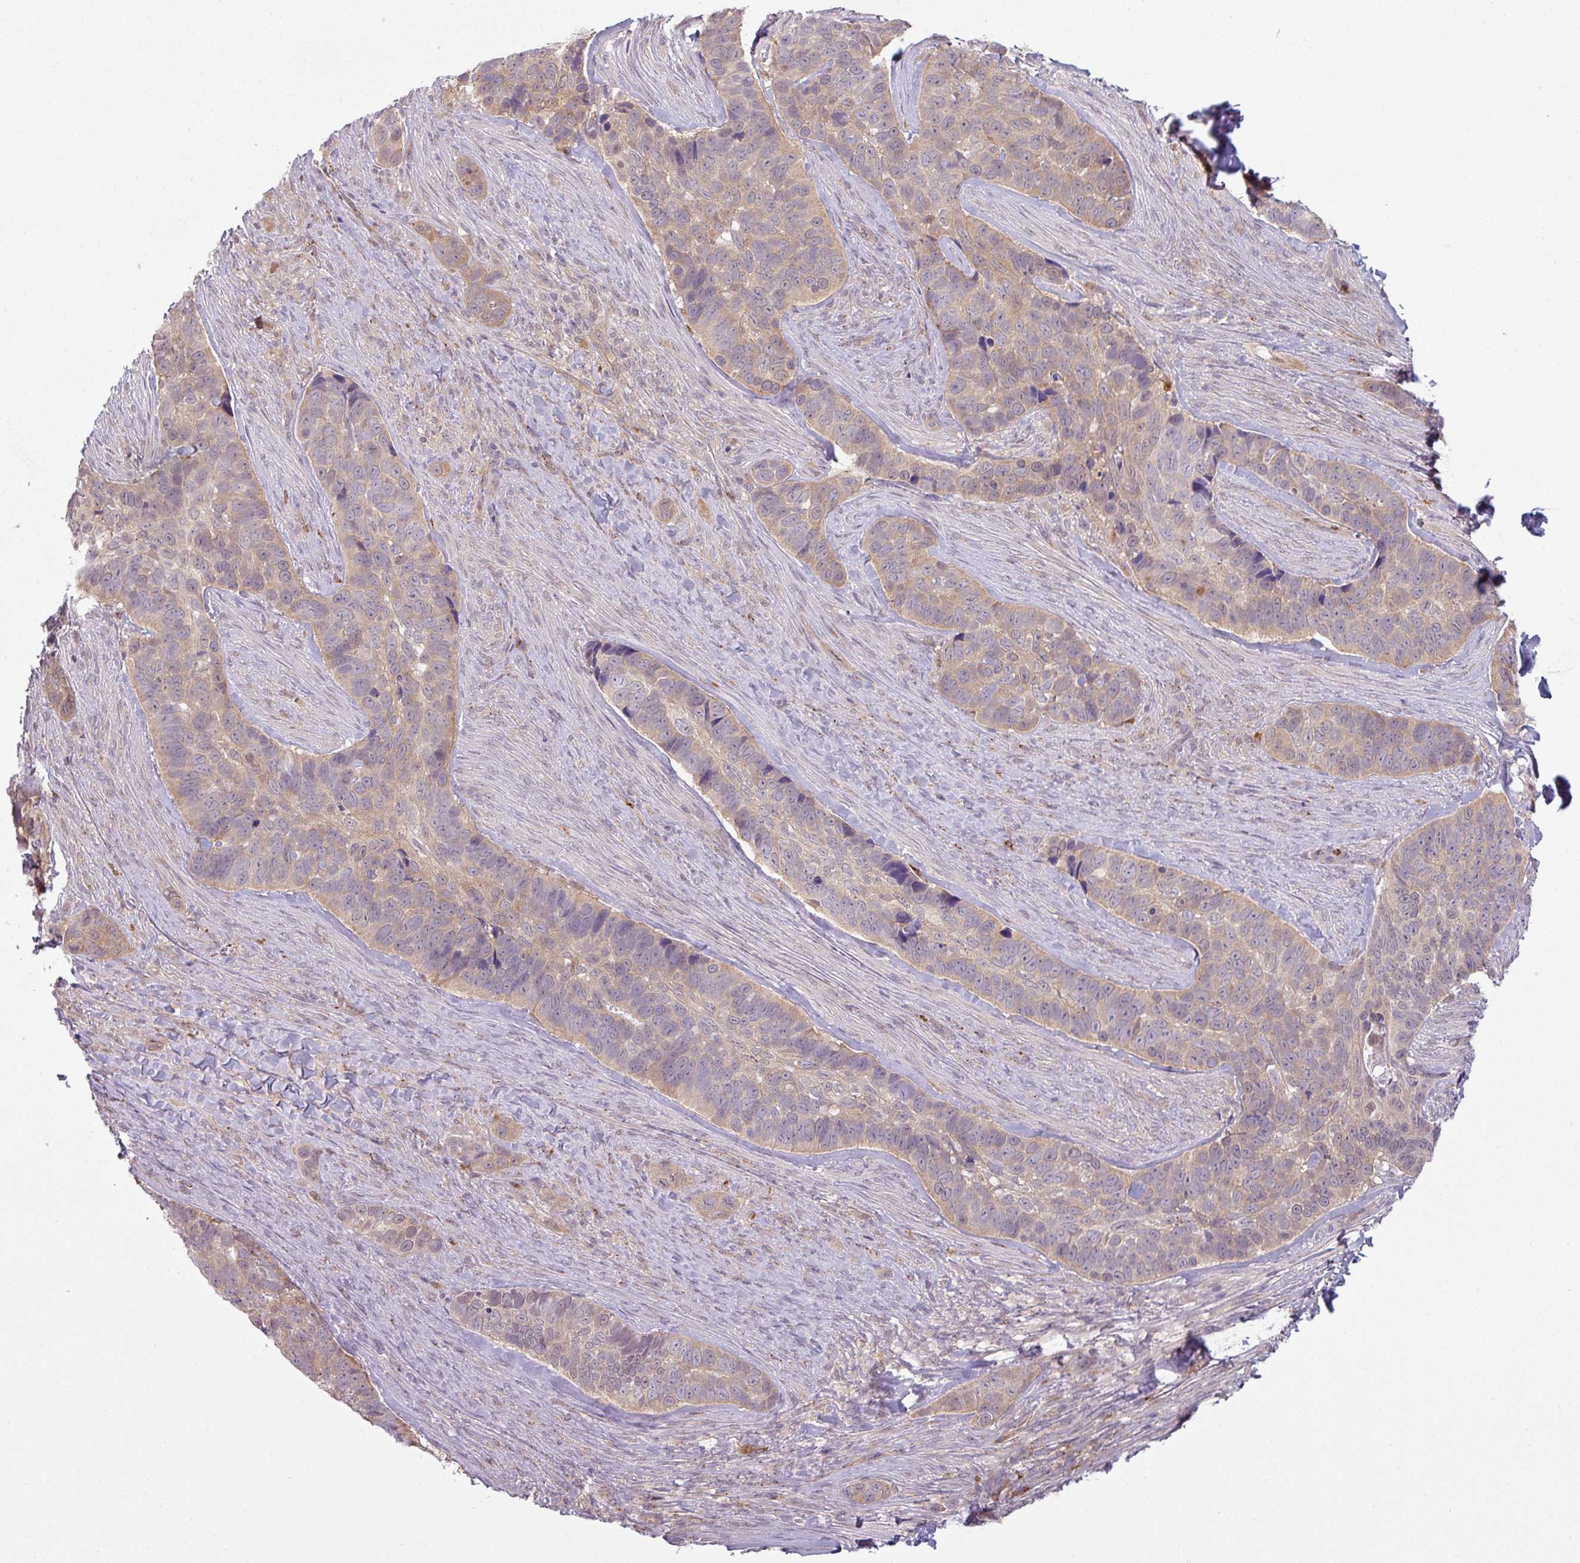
{"staining": {"intensity": "moderate", "quantity": "25%-75%", "location": "cytoplasmic/membranous,nuclear"}, "tissue": "skin cancer", "cell_type": "Tumor cells", "image_type": "cancer", "snomed": [{"axis": "morphology", "description": "Basal cell carcinoma"}, {"axis": "topography", "description": "Skin"}], "caption": "Moderate cytoplasmic/membranous and nuclear positivity is present in about 25%-75% of tumor cells in basal cell carcinoma (skin).", "gene": "CCDC144A", "patient": {"sex": "female", "age": 82}}